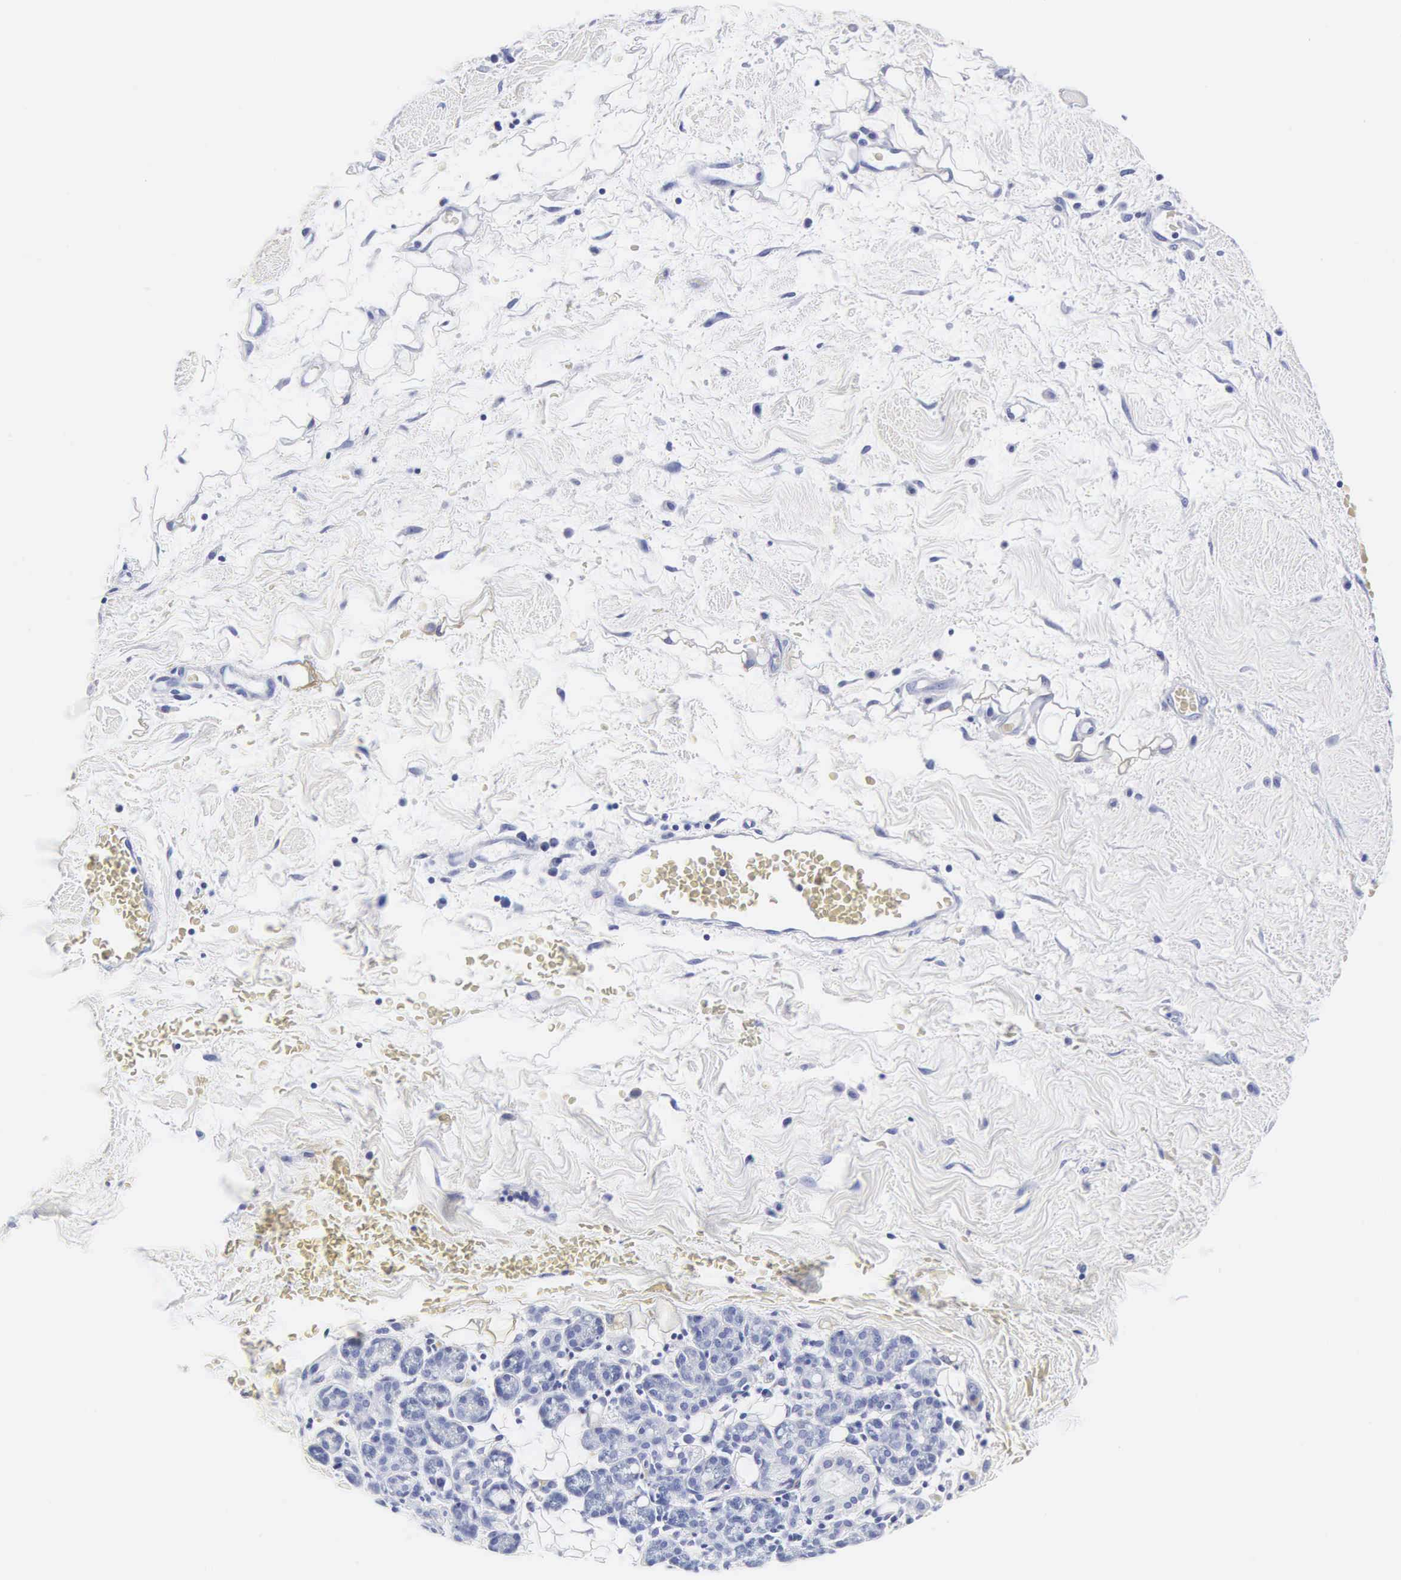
{"staining": {"intensity": "negative", "quantity": "none", "location": "none"}, "tissue": "skin cancer", "cell_type": "Tumor cells", "image_type": "cancer", "snomed": [{"axis": "morphology", "description": "Squamous cell carcinoma, NOS"}, {"axis": "topography", "description": "Skin"}], "caption": "Immunohistochemistry (IHC) of squamous cell carcinoma (skin) displays no positivity in tumor cells.", "gene": "INS", "patient": {"sex": "male", "age": 84}}